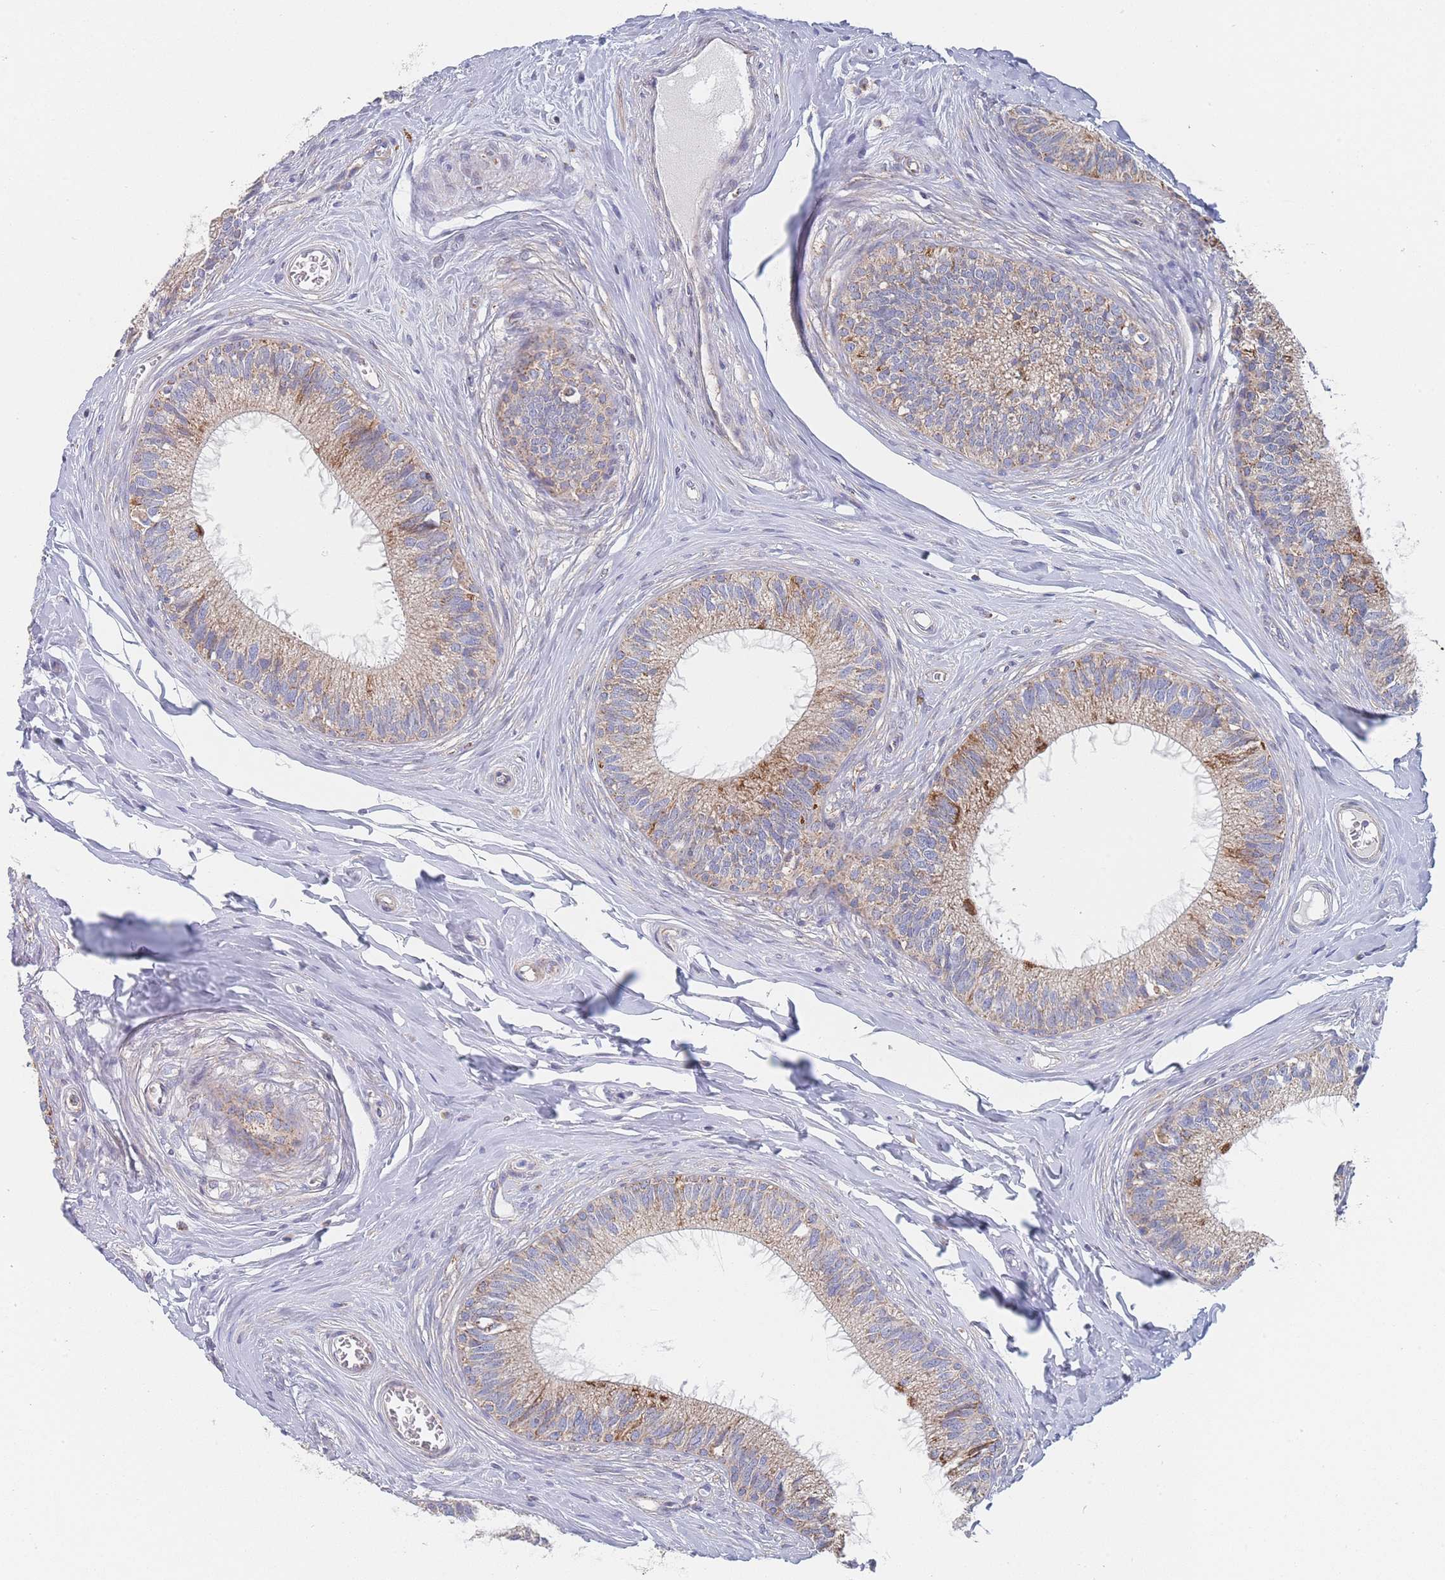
{"staining": {"intensity": "moderate", "quantity": "25%-75%", "location": "cytoplasmic/membranous"}, "tissue": "epididymis", "cell_type": "Glandular cells", "image_type": "normal", "snomed": [{"axis": "morphology", "description": "Normal tissue, NOS"}, {"axis": "topography", "description": "Epididymis"}], "caption": "Immunohistochemistry staining of normal epididymis, which displays medium levels of moderate cytoplasmic/membranous staining in approximately 25%-75% of glandular cells indicating moderate cytoplasmic/membranous protein staining. The staining was performed using DAB (3,3'-diaminobenzidine) (brown) for protein detection and nuclei were counterstained in hematoxylin (blue).", "gene": "IKZF4", "patient": {"sex": "male", "age": 33}}